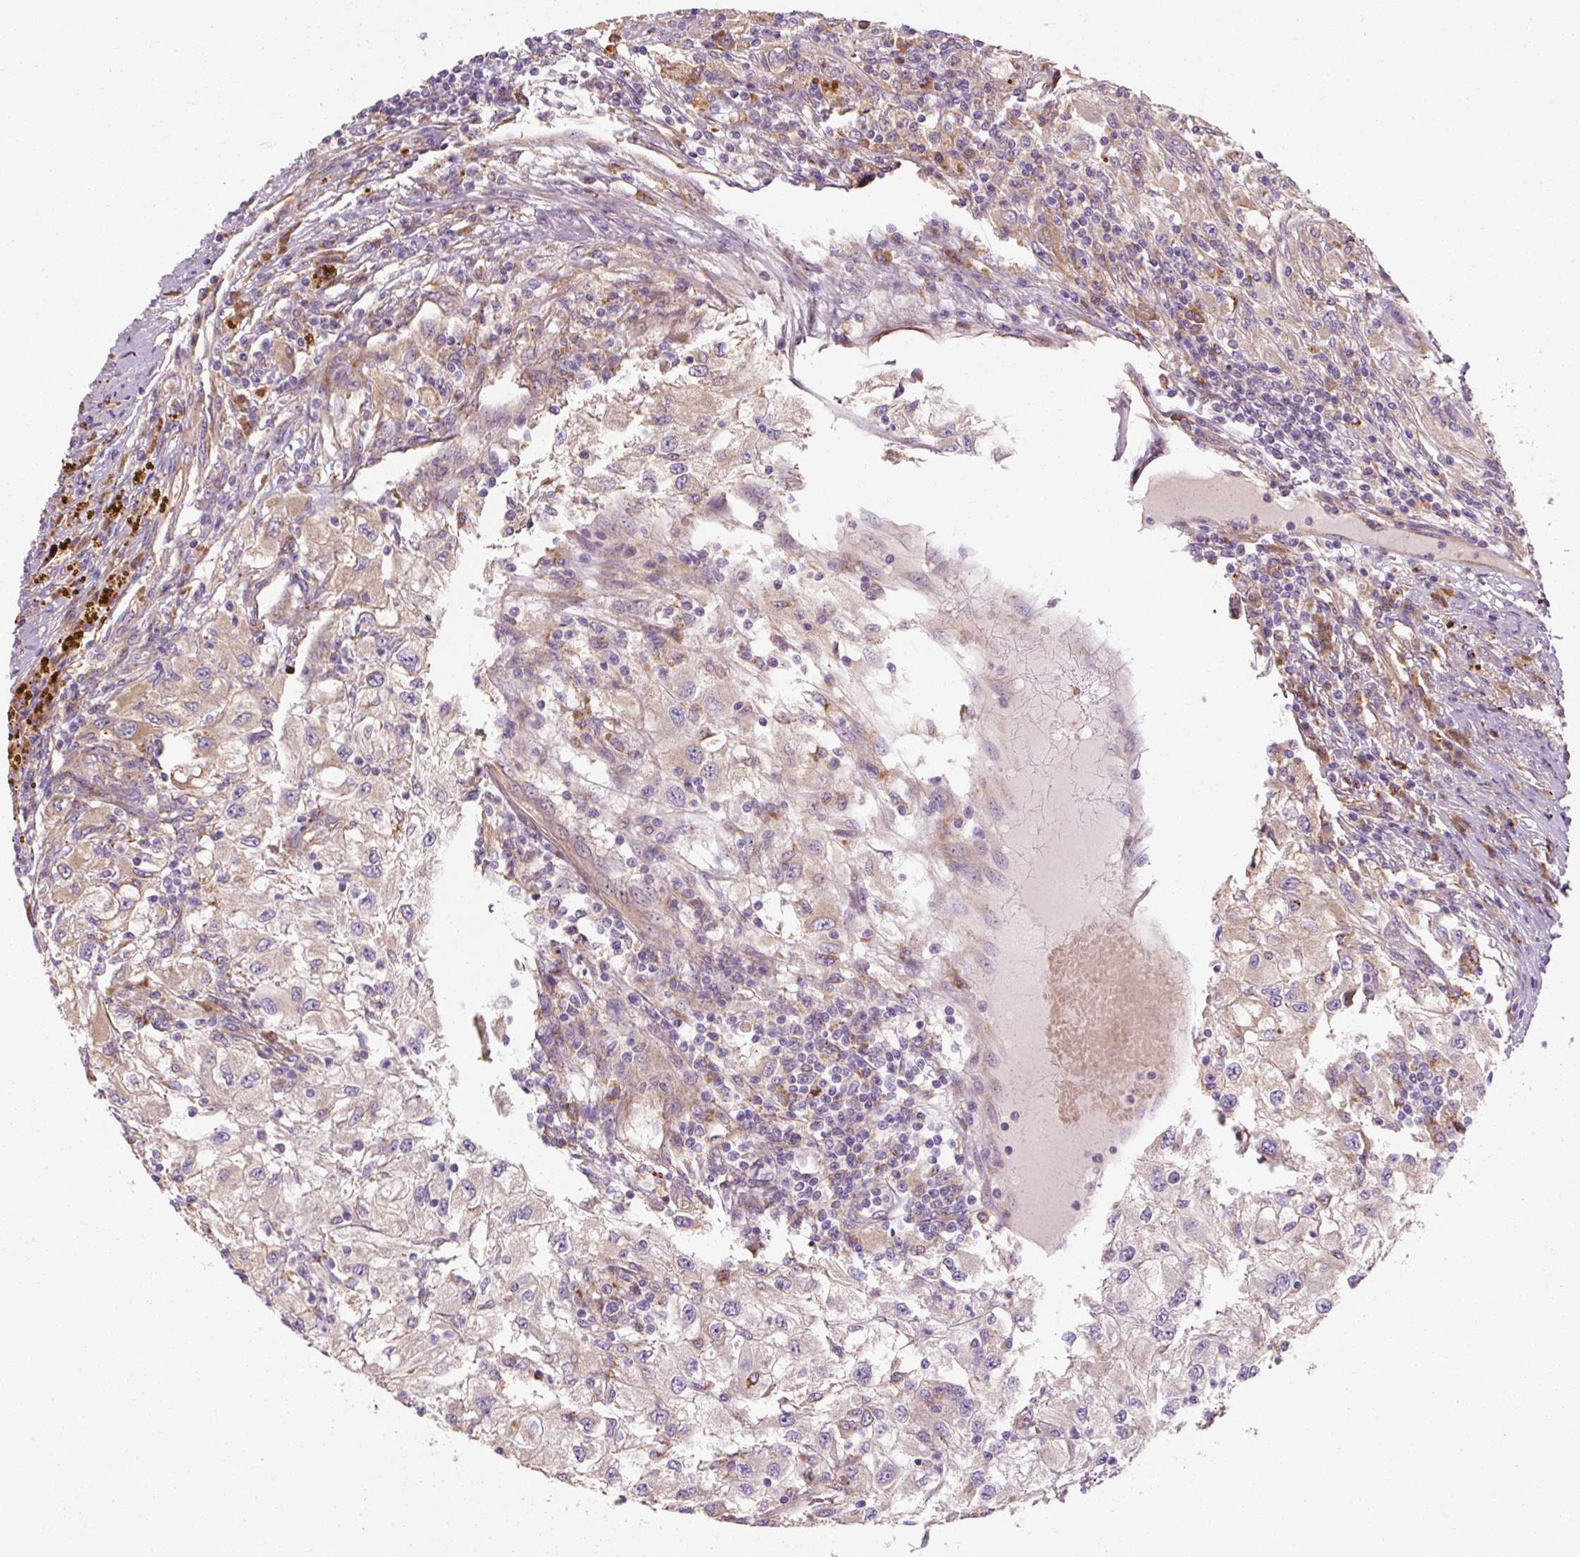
{"staining": {"intensity": "weak", "quantity": "<25%", "location": "cytoplasmic/membranous"}, "tissue": "renal cancer", "cell_type": "Tumor cells", "image_type": "cancer", "snomed": [{"axis": "morphology", "description": "Adenocarcinoma, NOS"}, {"axis": "topography", "description": "Kidney"}], "caption": "Histopathology image shows no protein expression in tumor cells of renal adenocarcinoma tissue.", "gene": "TBC1D4", "patient": {"sex": "female", "age": 67}}